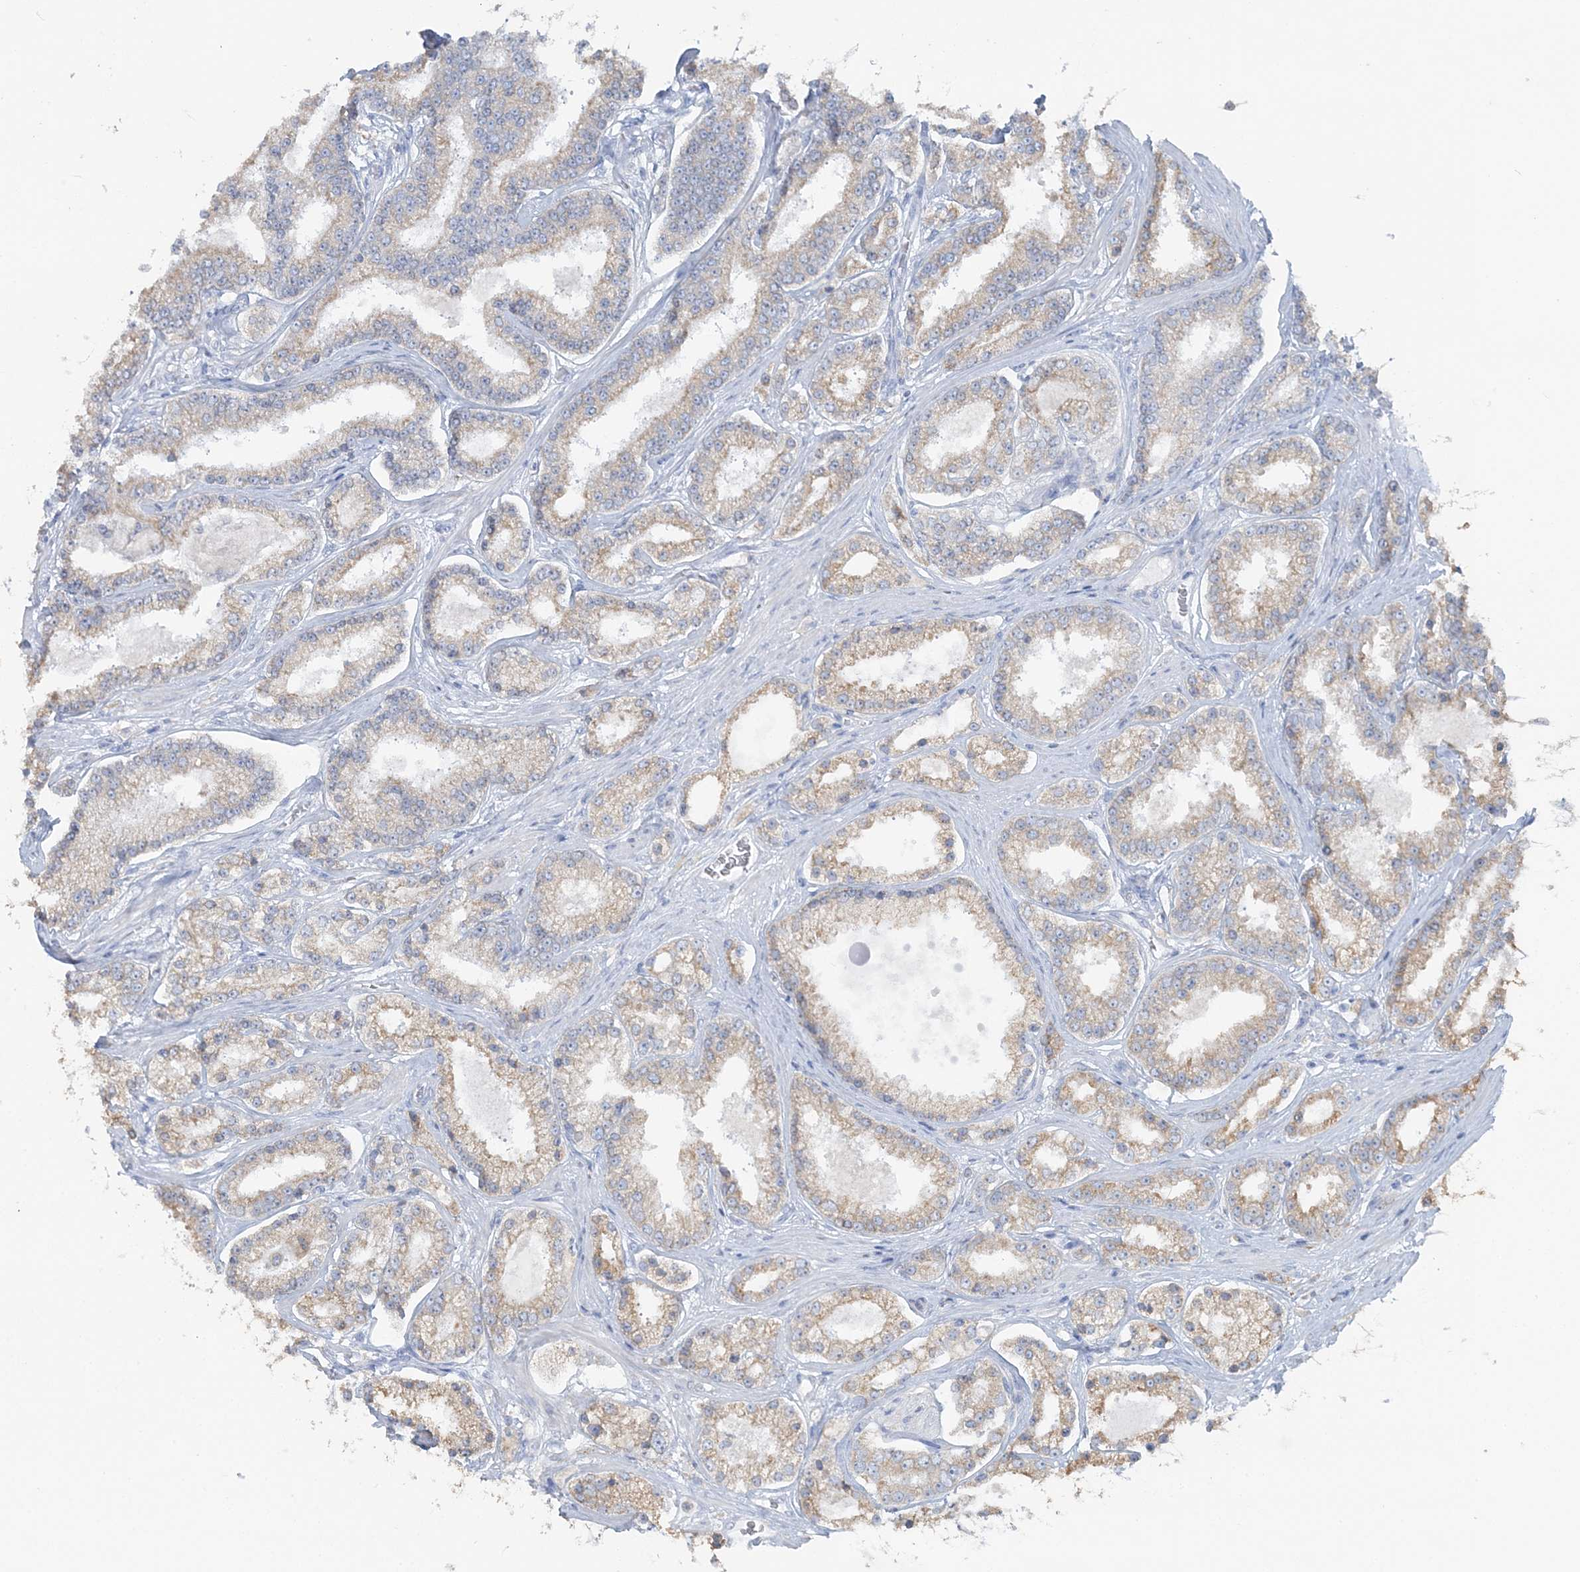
{"staining": {"intensity": "weak", "quantity": ">75%", "location": "cytoplasmic/membranous"}, "tissue": "prostate cancer", "cell_type": "Tumor cells", "image_type": "cancer", "snomed": [{"axis": "morphology", "description": "Normal tissue, NOS"}, {"axis": "morphology", "description": "Adenocarcinoma, High grade"}, {"axis": "topography", "description": "Prostate"}], "caption": "DAB immunohistochemical staining of human prostate cancer (adenocarcinoma (high-grade)) demonstrates weak cytoplasmic/membranous protein positivity in approximately >75% of tumor cells.", "gene": "TBC1D5", "patient": {"sex": "male", "age": 83}}